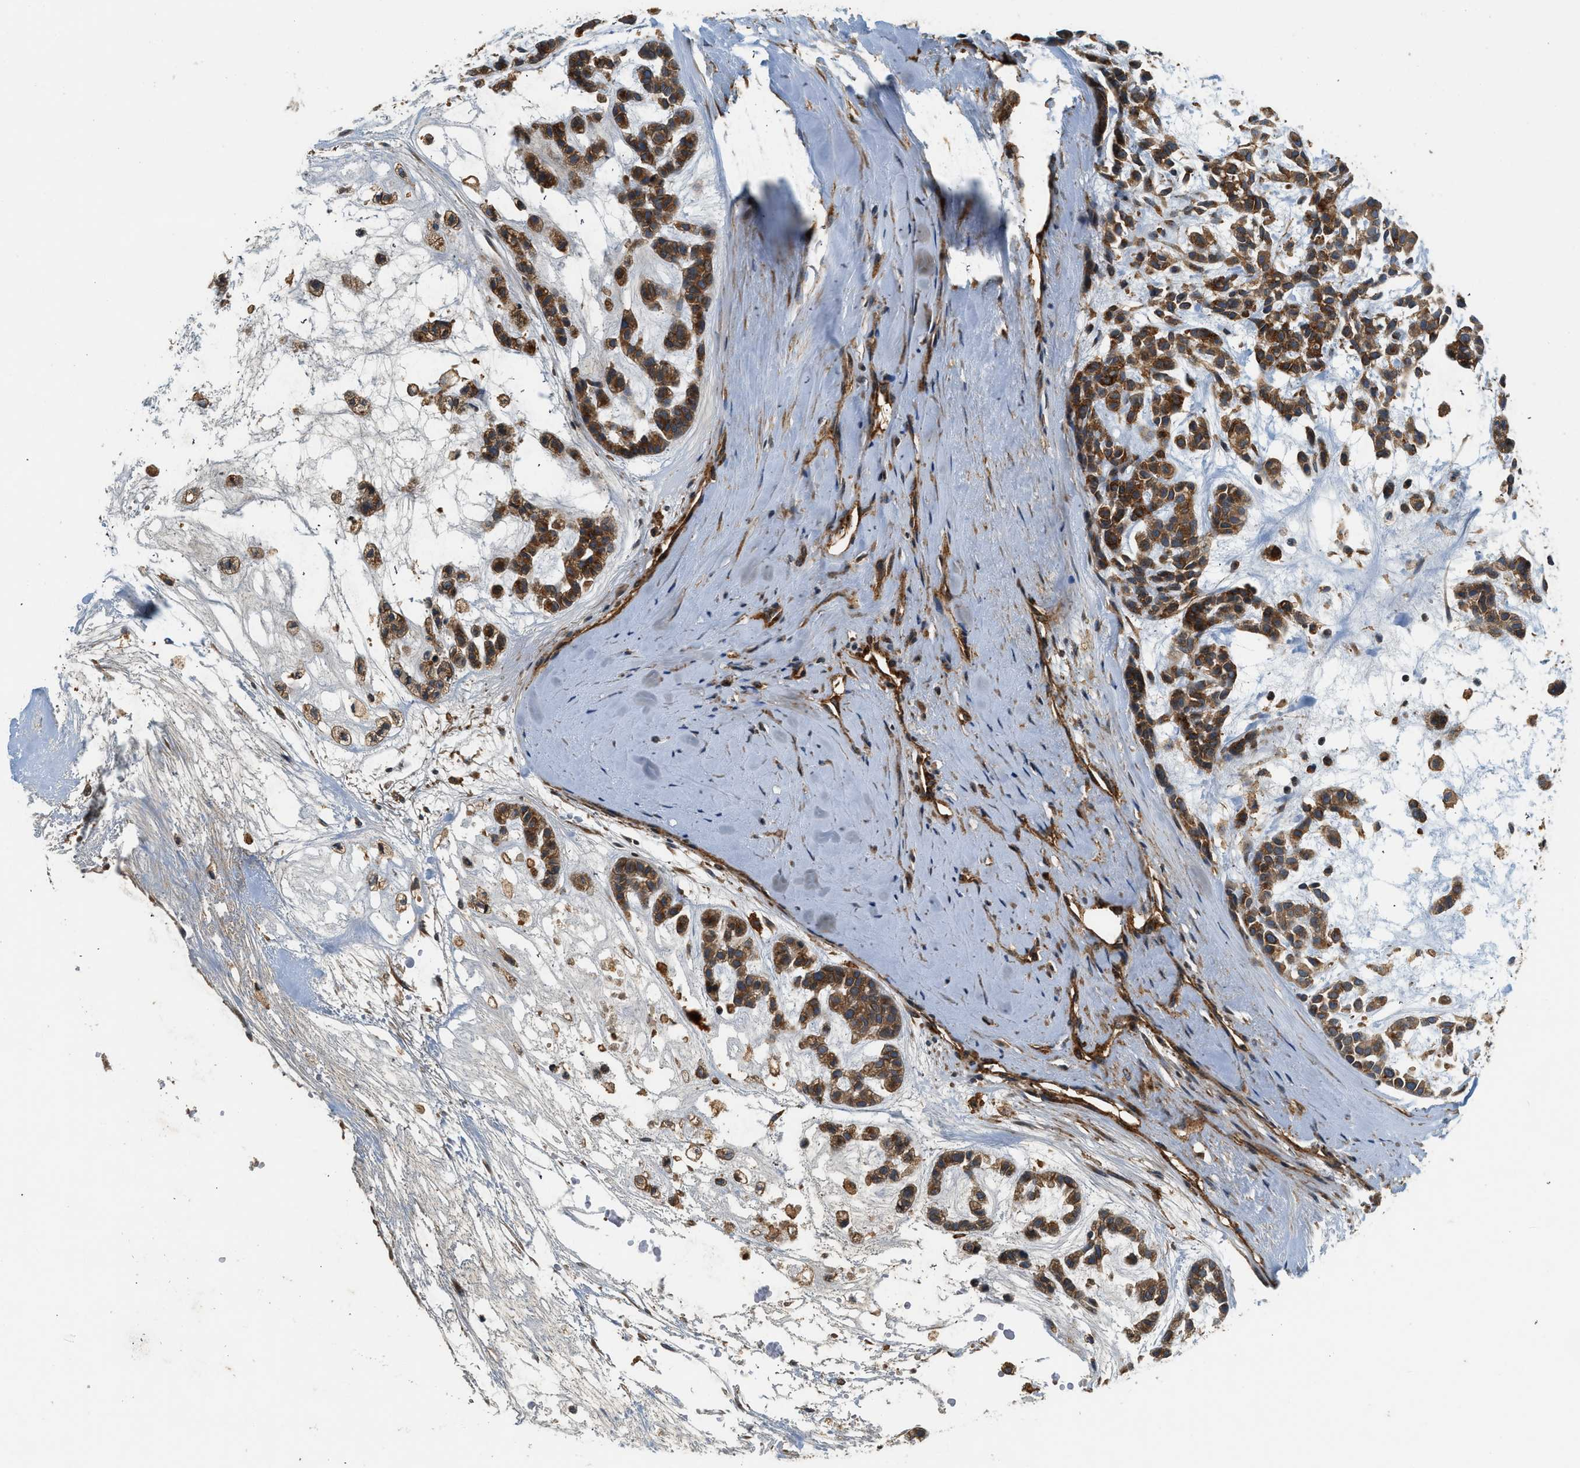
{"staining": {"intensity": "strong", "quantity": ">75%", "location": "cytoplasmic/membranous"}, "tissue": "head and neck cancer", "cell_type": "Tumor cells", "image_type": "cancer", "snomed": [{"axis": "morphology", "description": "Adenocarcinoma, NOS"}, {"axis": "morphology", "description": "Adenoma, NOS"}, {"axis": "topography", "description": "Head-Neck"}], "caption": "Immunohistochemistry (IHC) micrograph of neoplastic tissue: human adenocarcinoma (head and neck) stained using IHC exhibits high levels of strong protein expression localized specifically in the cytoplasmic/membranous of tumor cells, appearing as a cytoplasmic/membranous brown color.", "gene": "HIP1", "patient": {"sex": "female", "age": 55}}